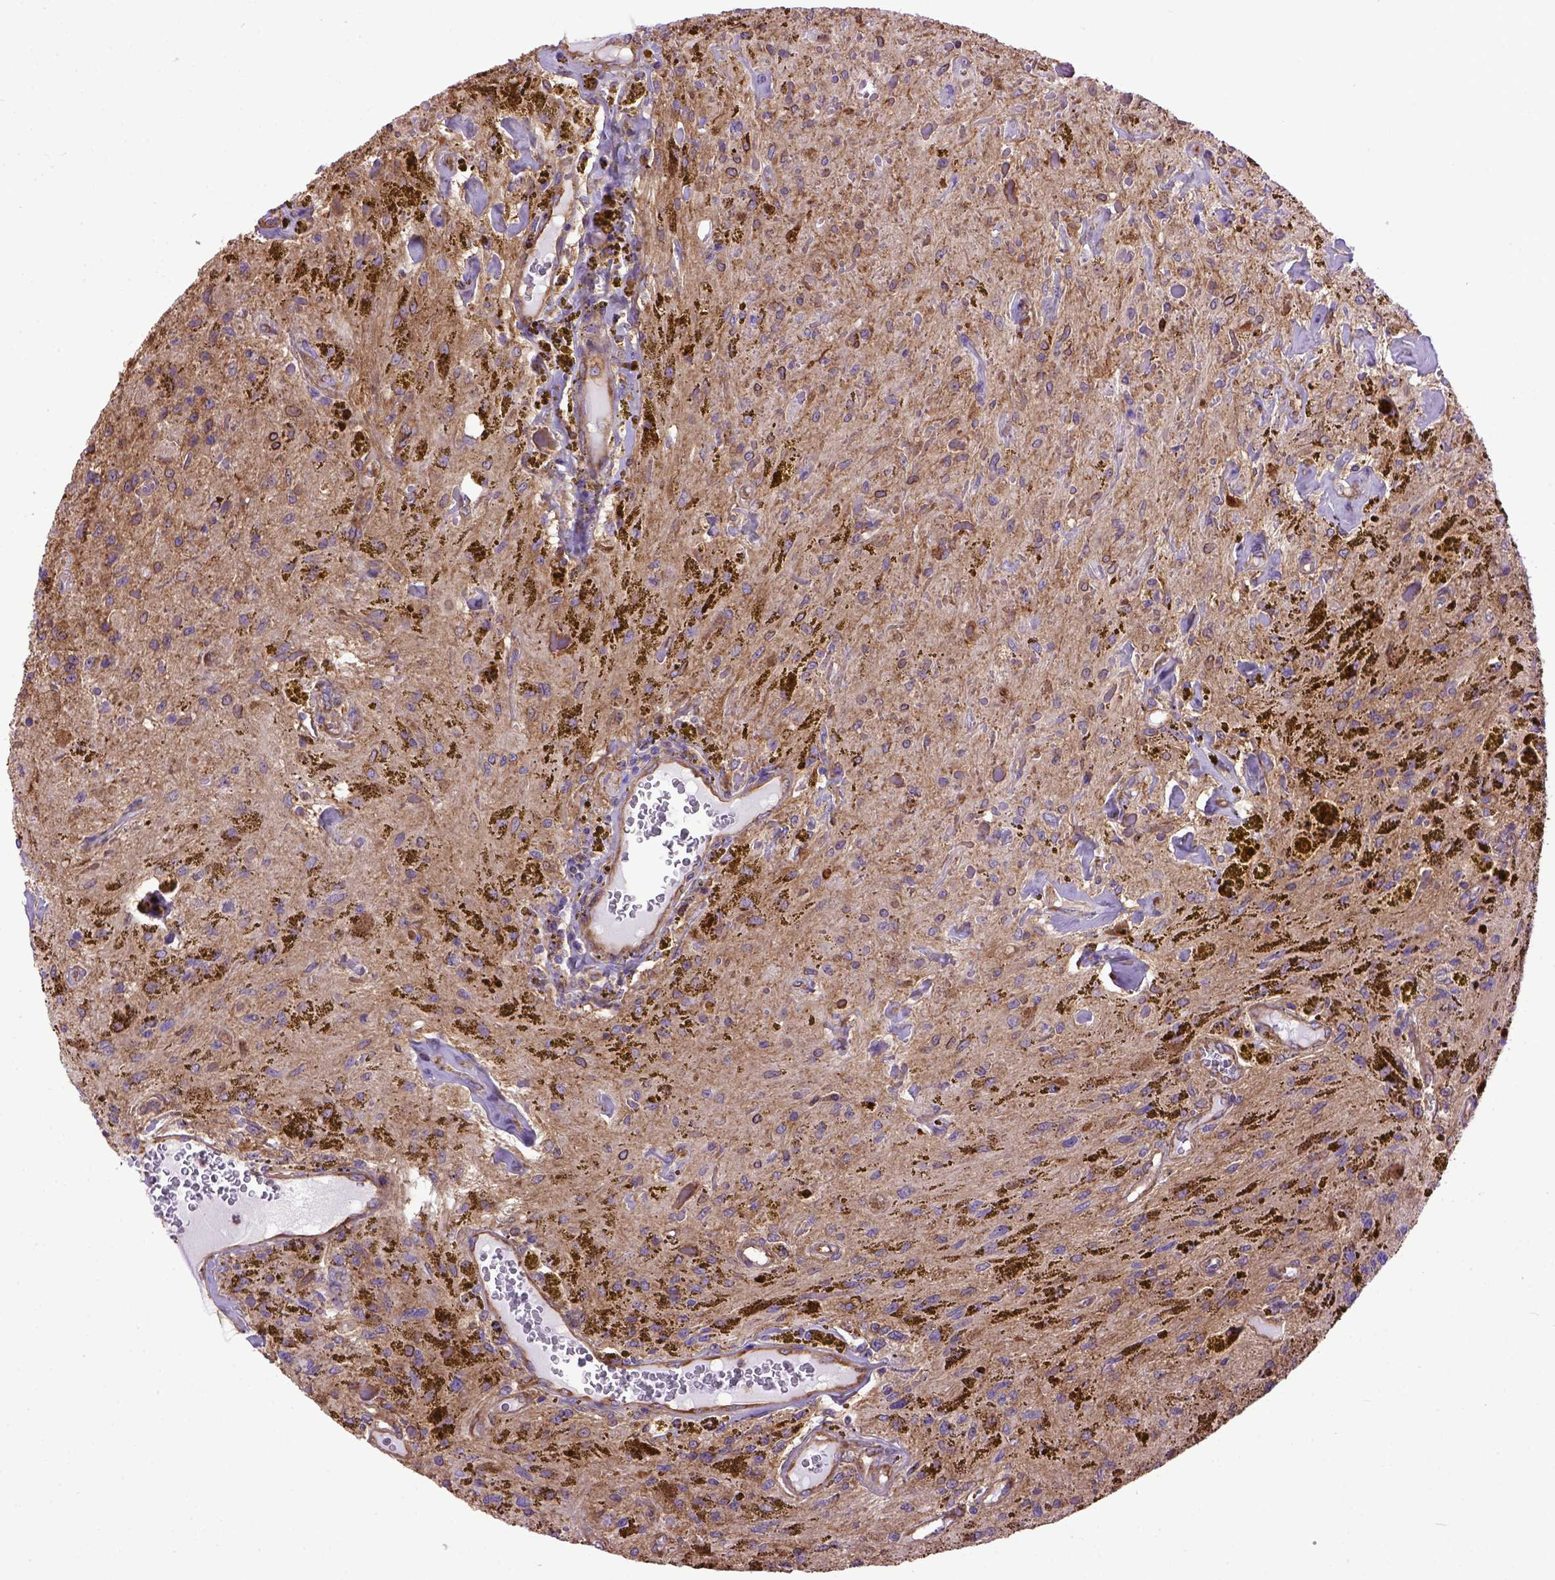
{"staining": {"intensity": "weak", "quantity": "25%-75%", "location": "cytoplasmic/membranous"}, "tissue": "glioma", "cell_type": "Tumor cells", "image_type": "cancer", "snomed": [{"axis": "morphology", "description": "Glioma, malignant, Low grade"}, {"axis": "topography", "description": "Cerebellum"}], "caption": "DAB immunohistochemical staining of human malignant glioma (low-grade) exhibits weak cytoplasmic/membranous protein positivity in approximately 25%-75% of tumor cells.", "gene": "MVP", "patient": {"sex": "female", "age": 14}}